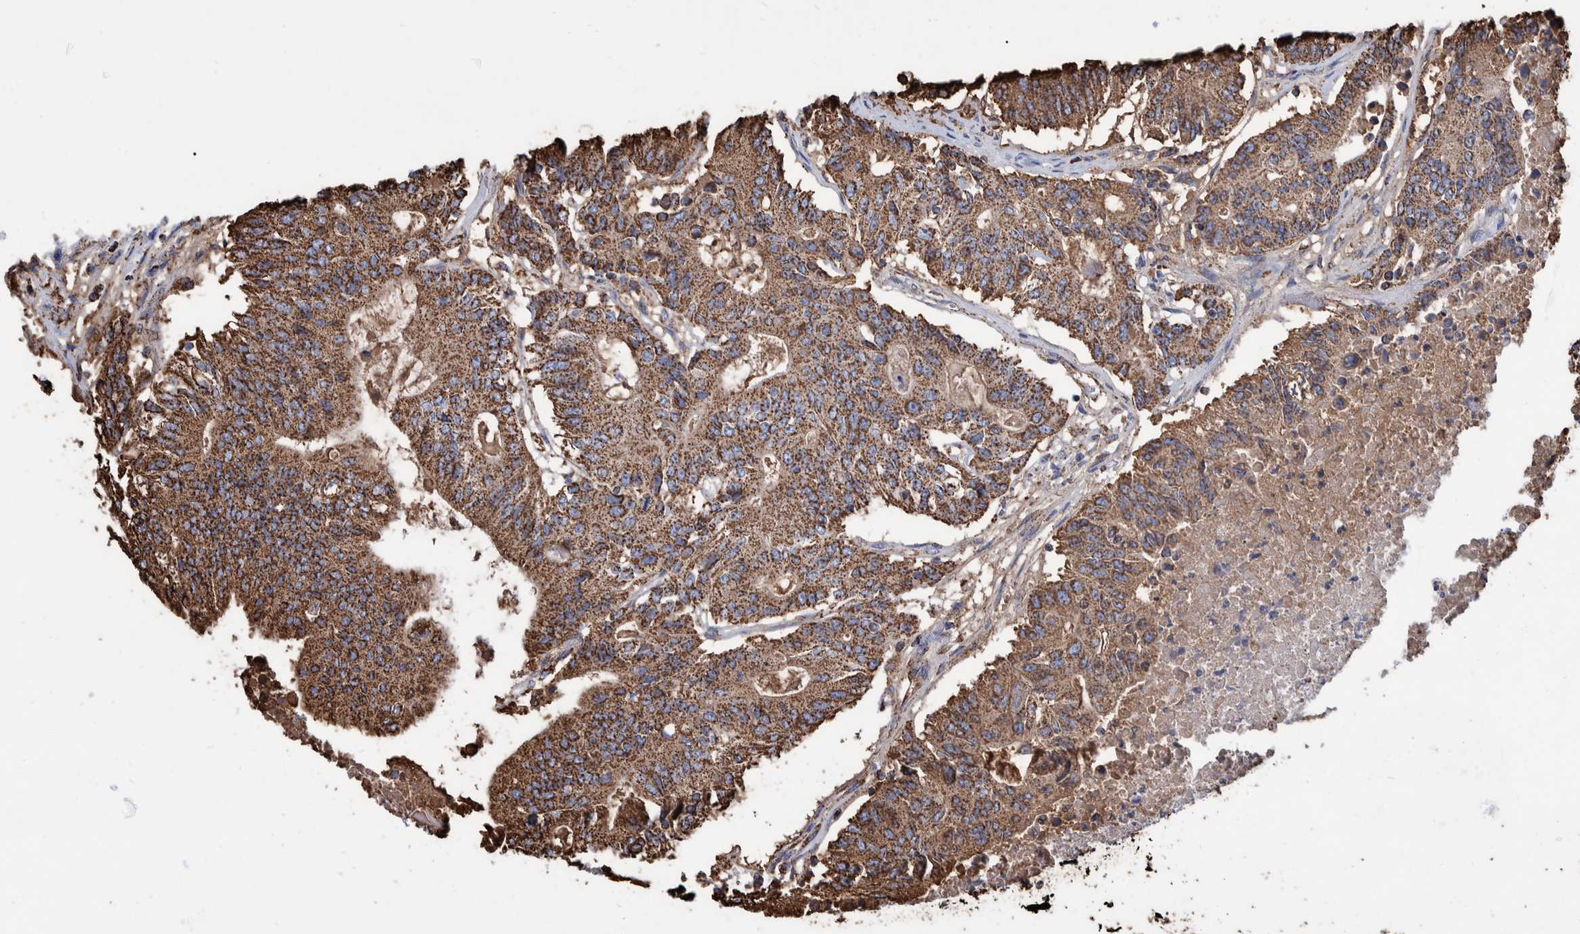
{"staining": {"intensity": "strong", "quantity": ">75%", "location": "cytoplasmic/membranous"}, "tissue": "colorectal cancer", "cell_type": "Tumor cells", "image_type": "cancer", "snomed": [{"axis": "morphology", "description": "Adenocarcinoma, NOS"}, {"axis": "topography", "description": "Colon"}], "caption": "The image demonstrates a brown stain indicating the presence of a protein in the cytoplasmic/membranous of tumor cells in colorectal cancer. The protein is stained brown, and the nuclei are stained in blue (DAB (3,3'-diaminobenzidine) IHC with brightfield microscopy, high magnification).", "gene": "VPS26C", "patient": {"sex": "female", "age": 77}}